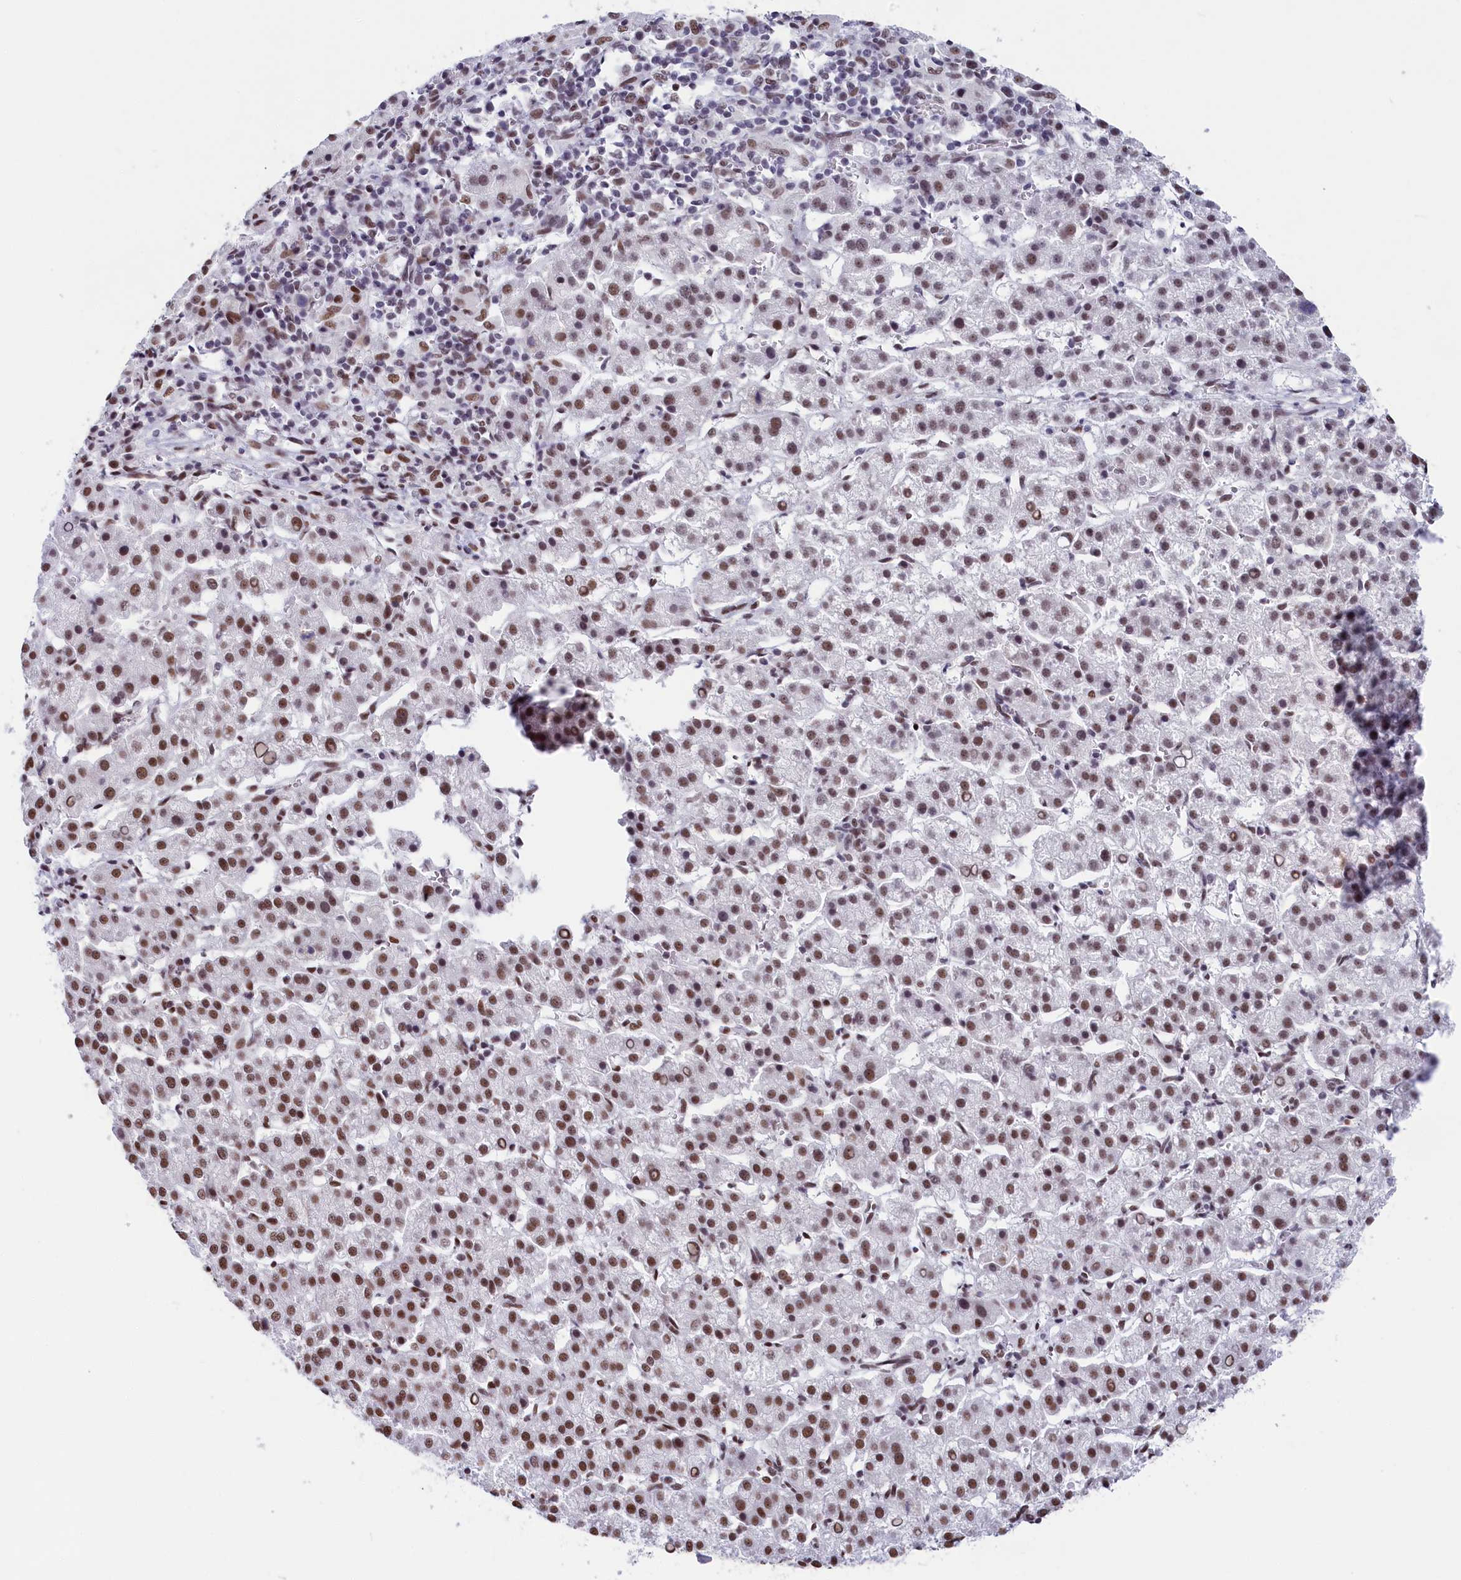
{"staining": {"intensity": "moderate", "quantity": ">75%", "location": "nuclear"}, "tissue": "liver cancer", "cell_type": "Tumor cells", "image_type": "cancer", "snomed": [{"axis": "morphology", "description": "Carcinoma, Hepatocellular, NOS"}, {"axis": "topography", "description": "Liver"}], "caption": "Protein expression analysis of liver hepatocellular carcinoma exhibits moderate nuclear expression in about >75% of tumor cells.", "gene": "SNRNP70", "patient": {"sex": "female", "age": 58}}